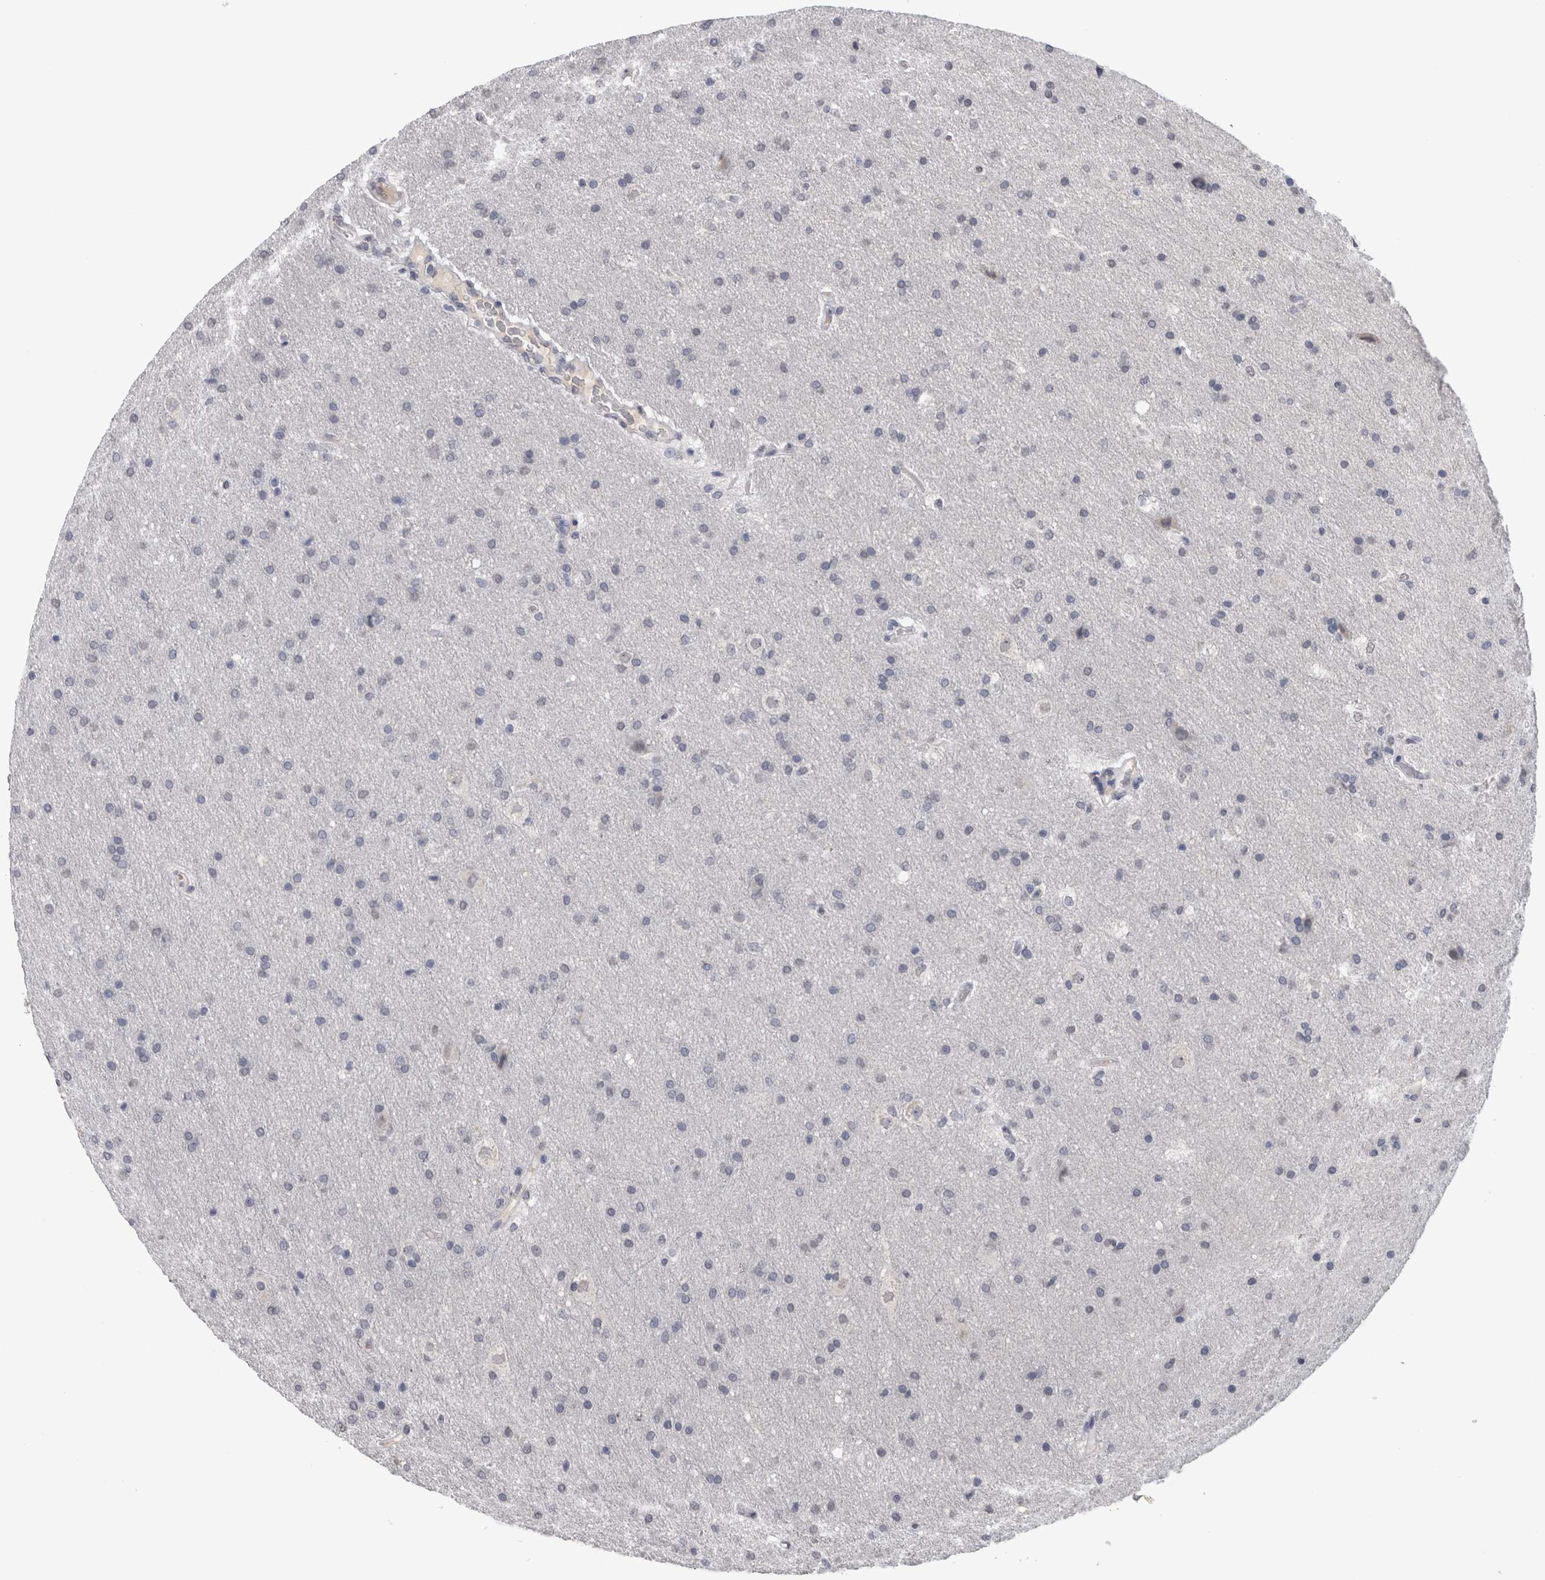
{"staining": {"intensity": "negative", "quantity": "none", "location": "none"}, "tissue": "glioma", "cell_type": "Tumor cells", "image_type": "cancer", "snomed": [{"axis": "morphology", "description": "Glioma, malignant, Low grade"}, {"axis": "topography", "description": "Brain"}], "caption": "This is an IHC micrograph of human low-grade glioma (malignant). There is no staining in tumor cells.", "gene": "PAX5", "patient": {"sex": "female", "age": 37}}